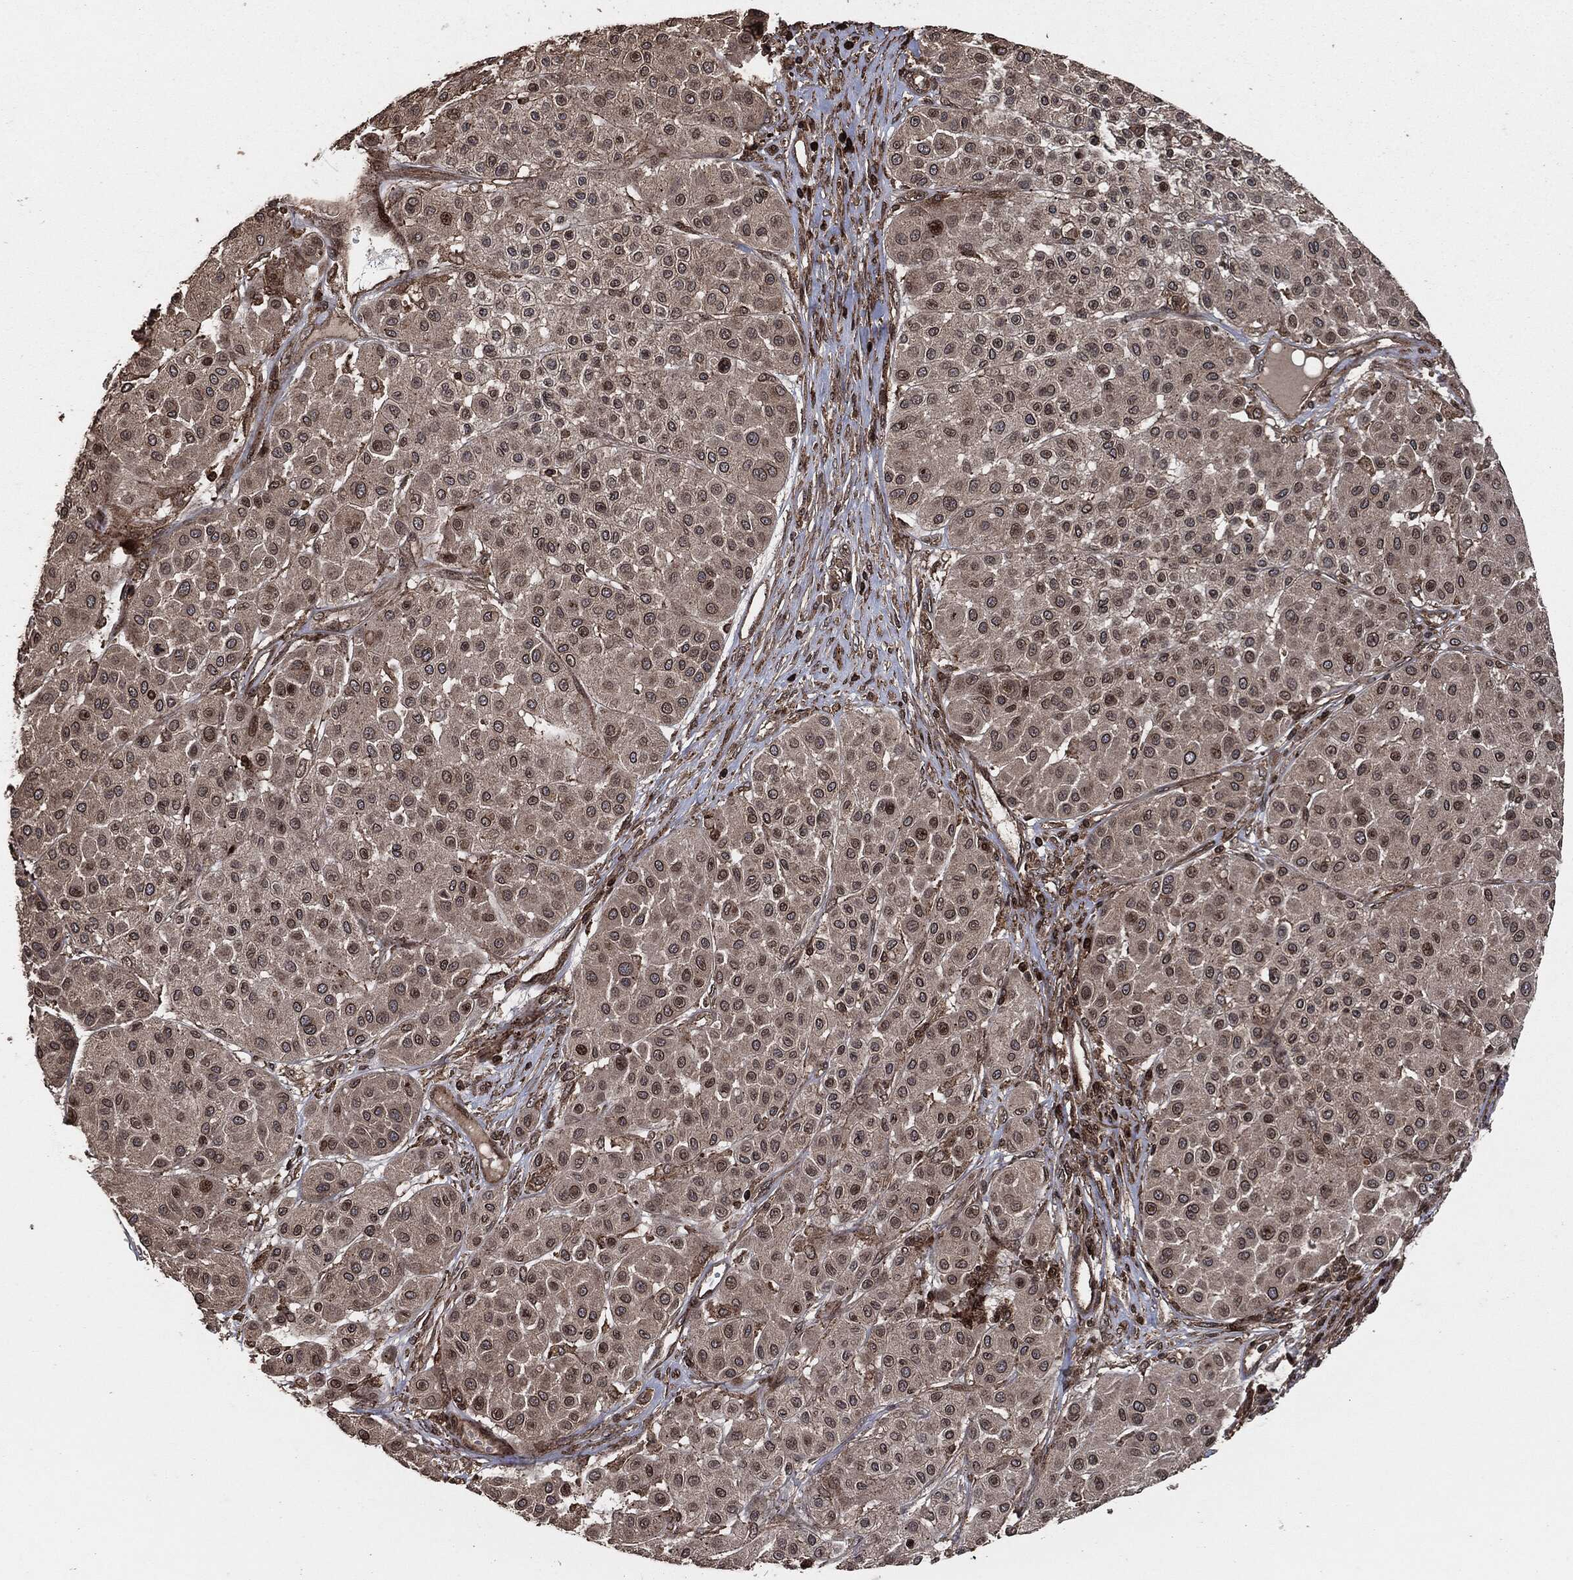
{"staining": {"intensity": "moderate", "quantity": "25%-75%", "location": "cytoplasmic/membranous"}, "tissue": "melanoma", "cell_type": "Tumor cells", "image_type": "cancer", "snomed": [{"axis": "morphology", "description": "Malignant melanoma, Metastatic site"}, {"axis": "topography", "description": "Smooth muscle"}], "caption": "The immunohistochemical stain shows moderate cytoplasmic/membranous positivity in tumor cells of malignant melanoma (metastatic site) tissue. (DAB (3,3'-diaminobenzidine) IHC, brown staining for protein, blue staining for nuclei).", "gene": "IFIT1", "patient": {"sex": "male", "age": 41}}